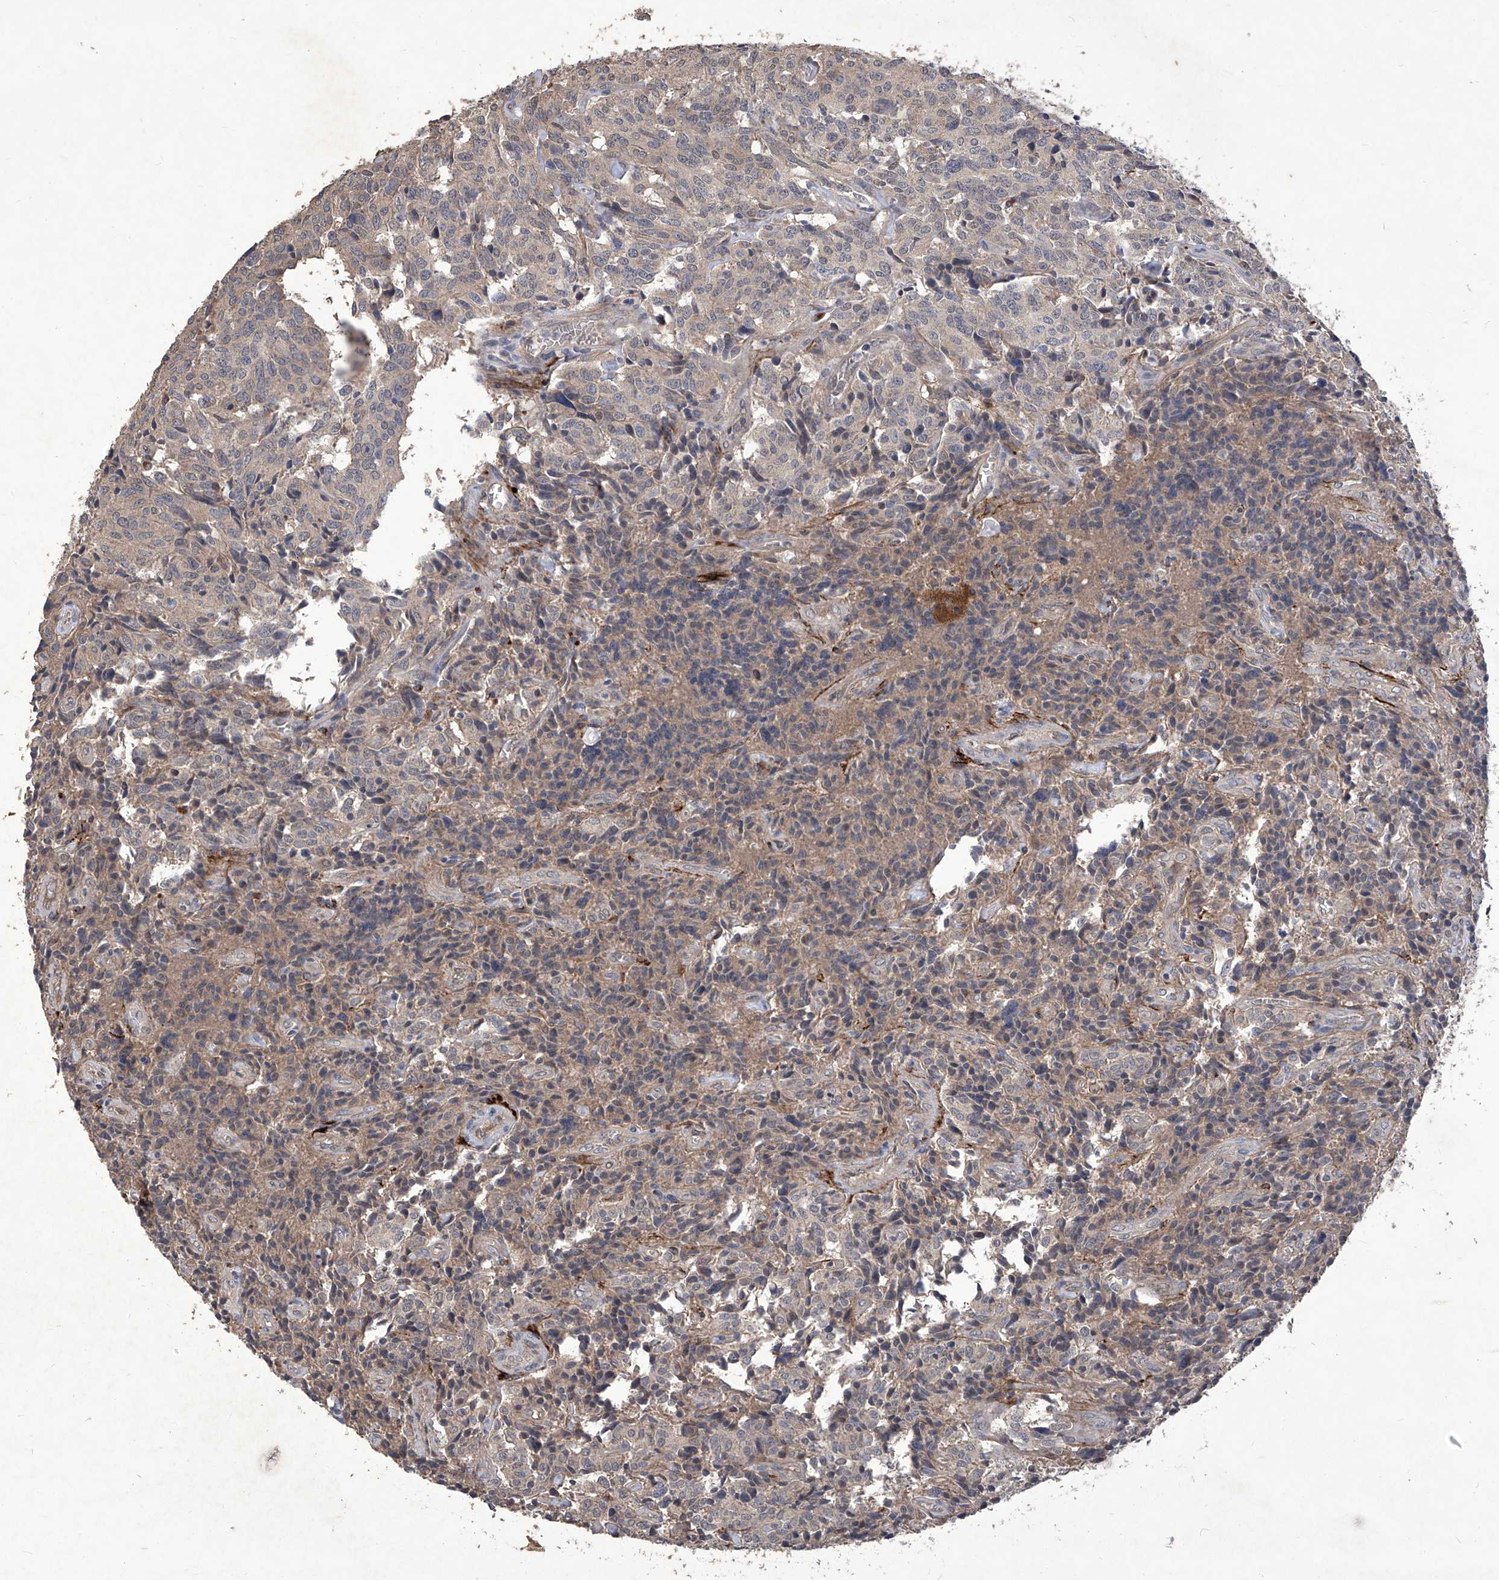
{"staining": {"intensity": "negative", "quantity": "none", "location": "none"}, "tissue": "carcinoid", "cell_type": "Tumor cells", "image_type": "cancer", "snomed": [{"axis": "morphology", "description": "Carcinoid, malignant, NOS"}, {"axis": "topography", "description": "Lung"}], "caption": "Tumor cells show no significant expression in malignant carcinoid. (DAB (3,3'-diaminobenzidine) IHC visualized using brightfield microscopy, high magnification).", "gene": "TXNIP", "patient": {"sex": "female", "age": 46}}